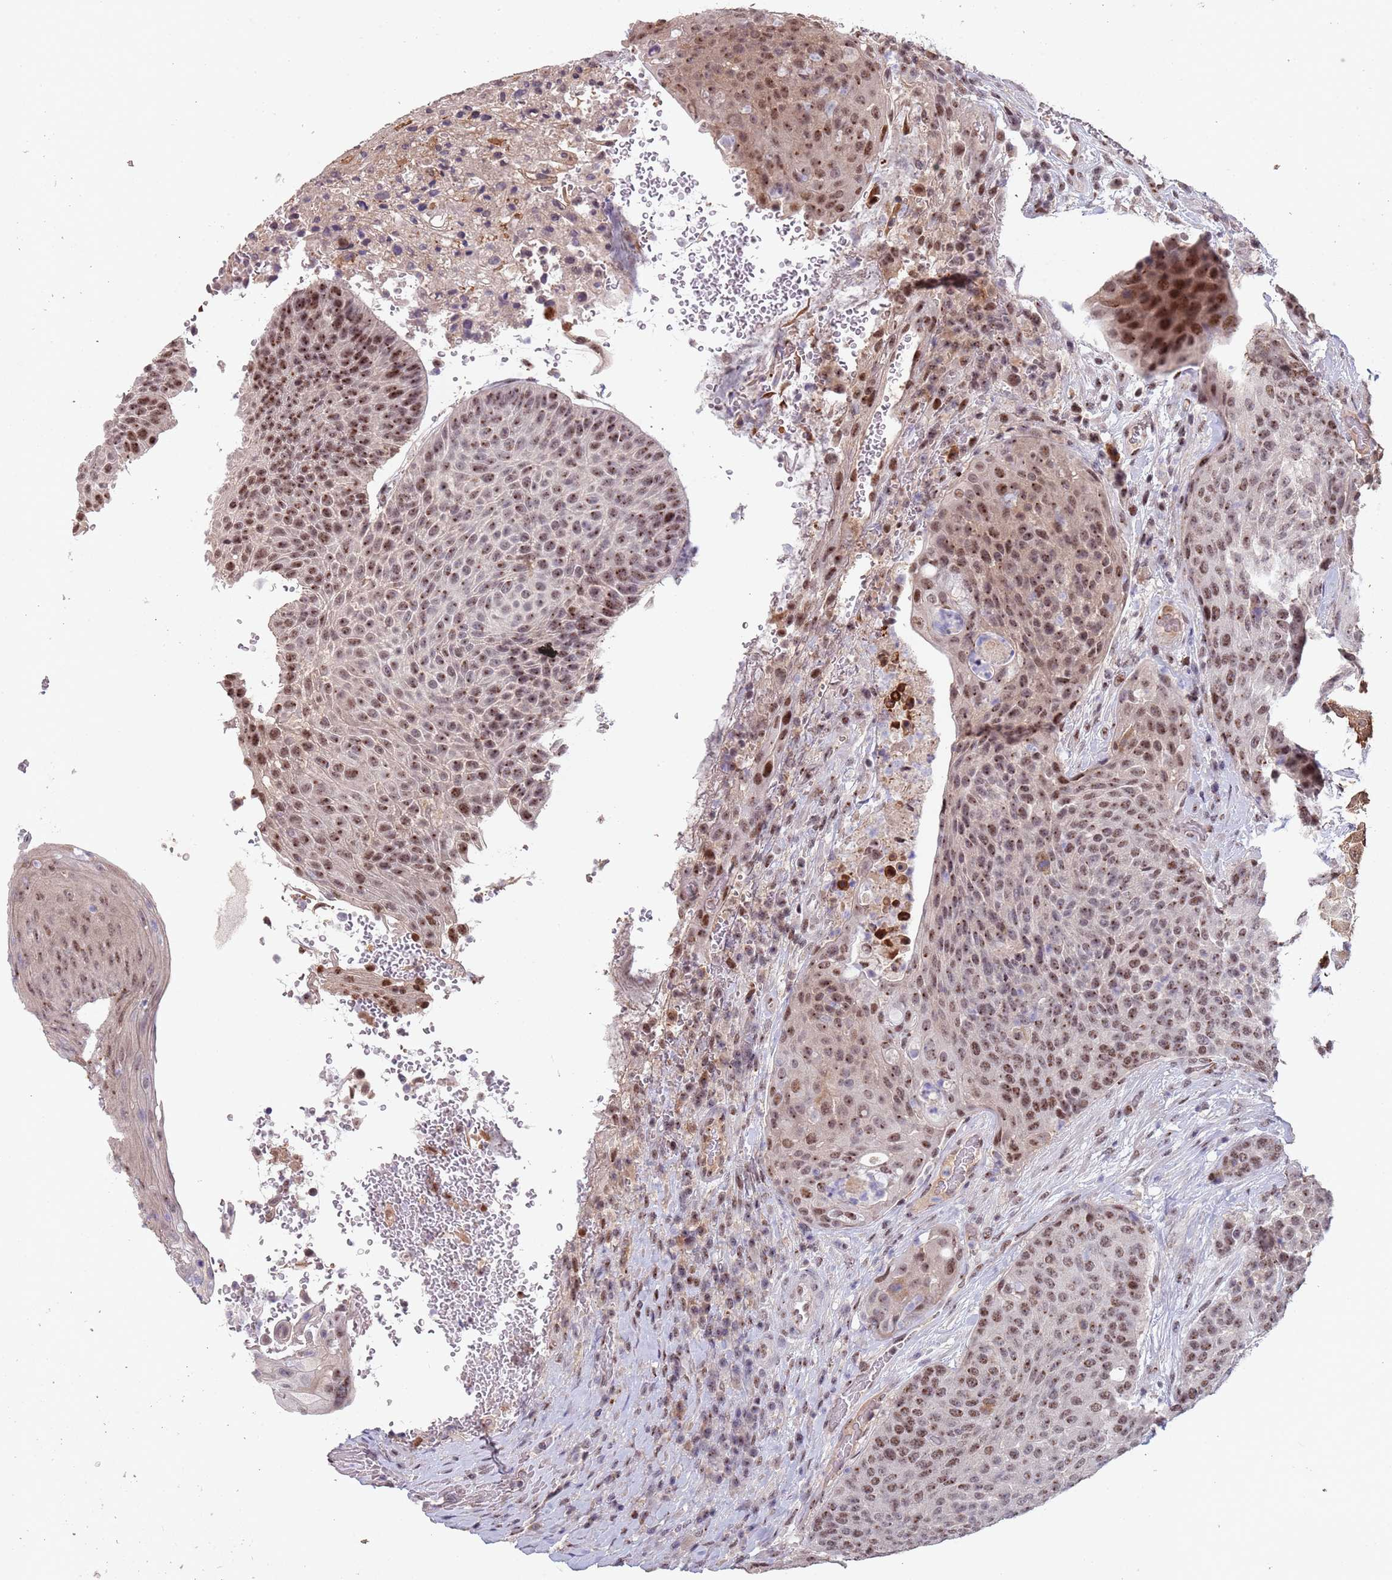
{"staining": {"intensity": "moderate", "quantity": ">75%", "location": "nuclear"}, "tissue": "urothelial cancer", "cell_type": "Tumor cells", "image_type": "cancer", "snomed": [{"axis": "morphology", "description": "Urothelial carcinoma, High grade"}, {"axis": "topography", "description": "Urinary bladder"}], "caption": "High-magnification brightfield microscopy of urothelial cancer stained with DAB (3,3'-diaminobenzidine) (brown) and counterstained with hematoxylin (blue). tumor cells exhibit moderate nuclear staining is present in about>75% of cells.", "gene": "CIZ1", "patient": {"sex": "female", "age": 63}}